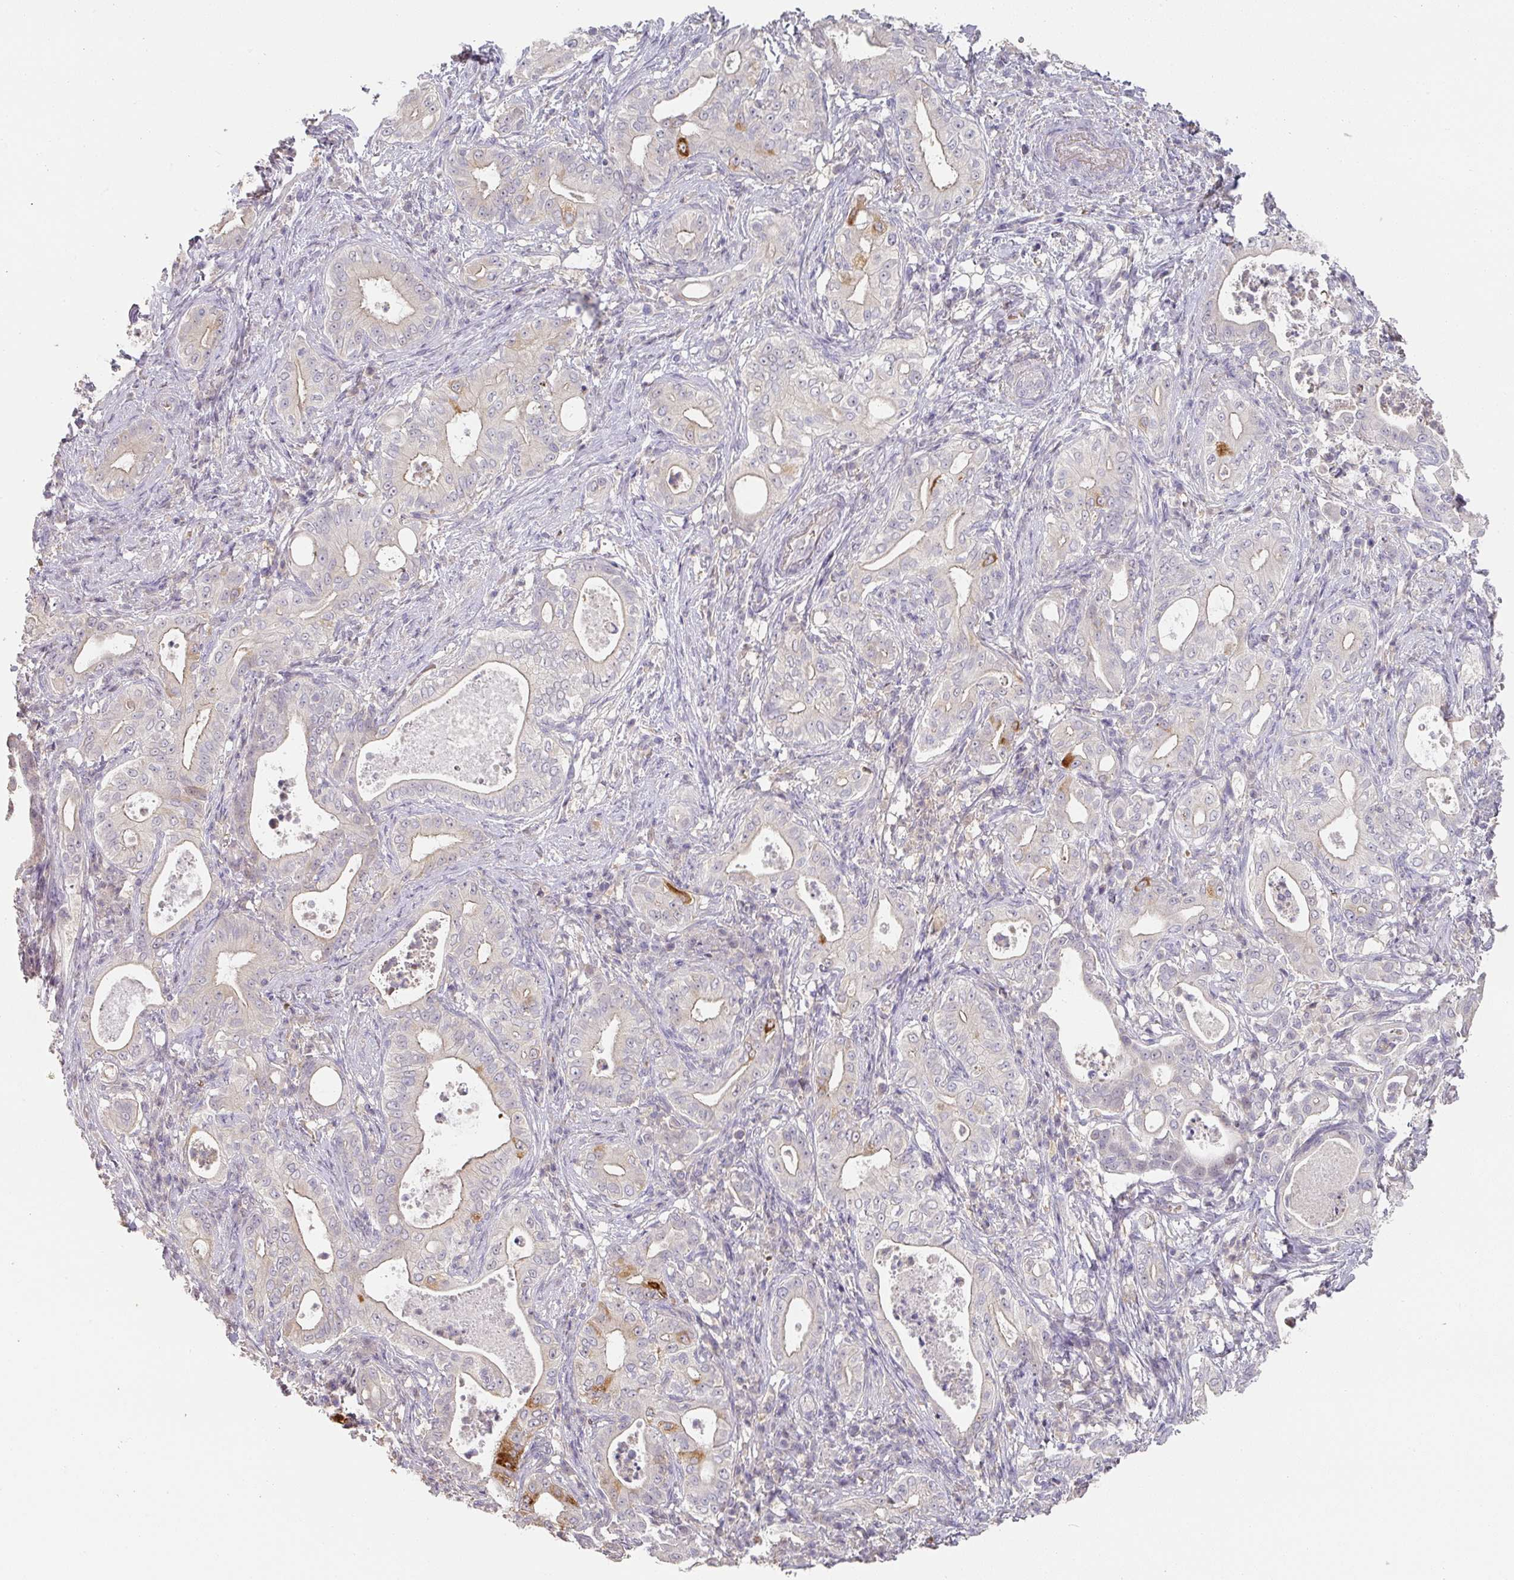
{"staining": {"intensity": "strong", "quantity": "<25%", "location": "cytoplasmic/membranous"}, "tissue": "pancreatic cancer", "cell_type": "Tumor cells", "image_type": "cancer", "snomed": [{"axis": "morphology", "description": "Adenocarcinoma, NOS"}, {"axis": "topography", "description": "Pancreas"}], "caption": "This is a micrograph of IHC staining of adenocarcinoma (pancreatic), which shows strong positivity in the cytoplasmic/membranous of tumor cells.", "gene": "FOXN4", "patient": {"sex": "male", "age": 71}}